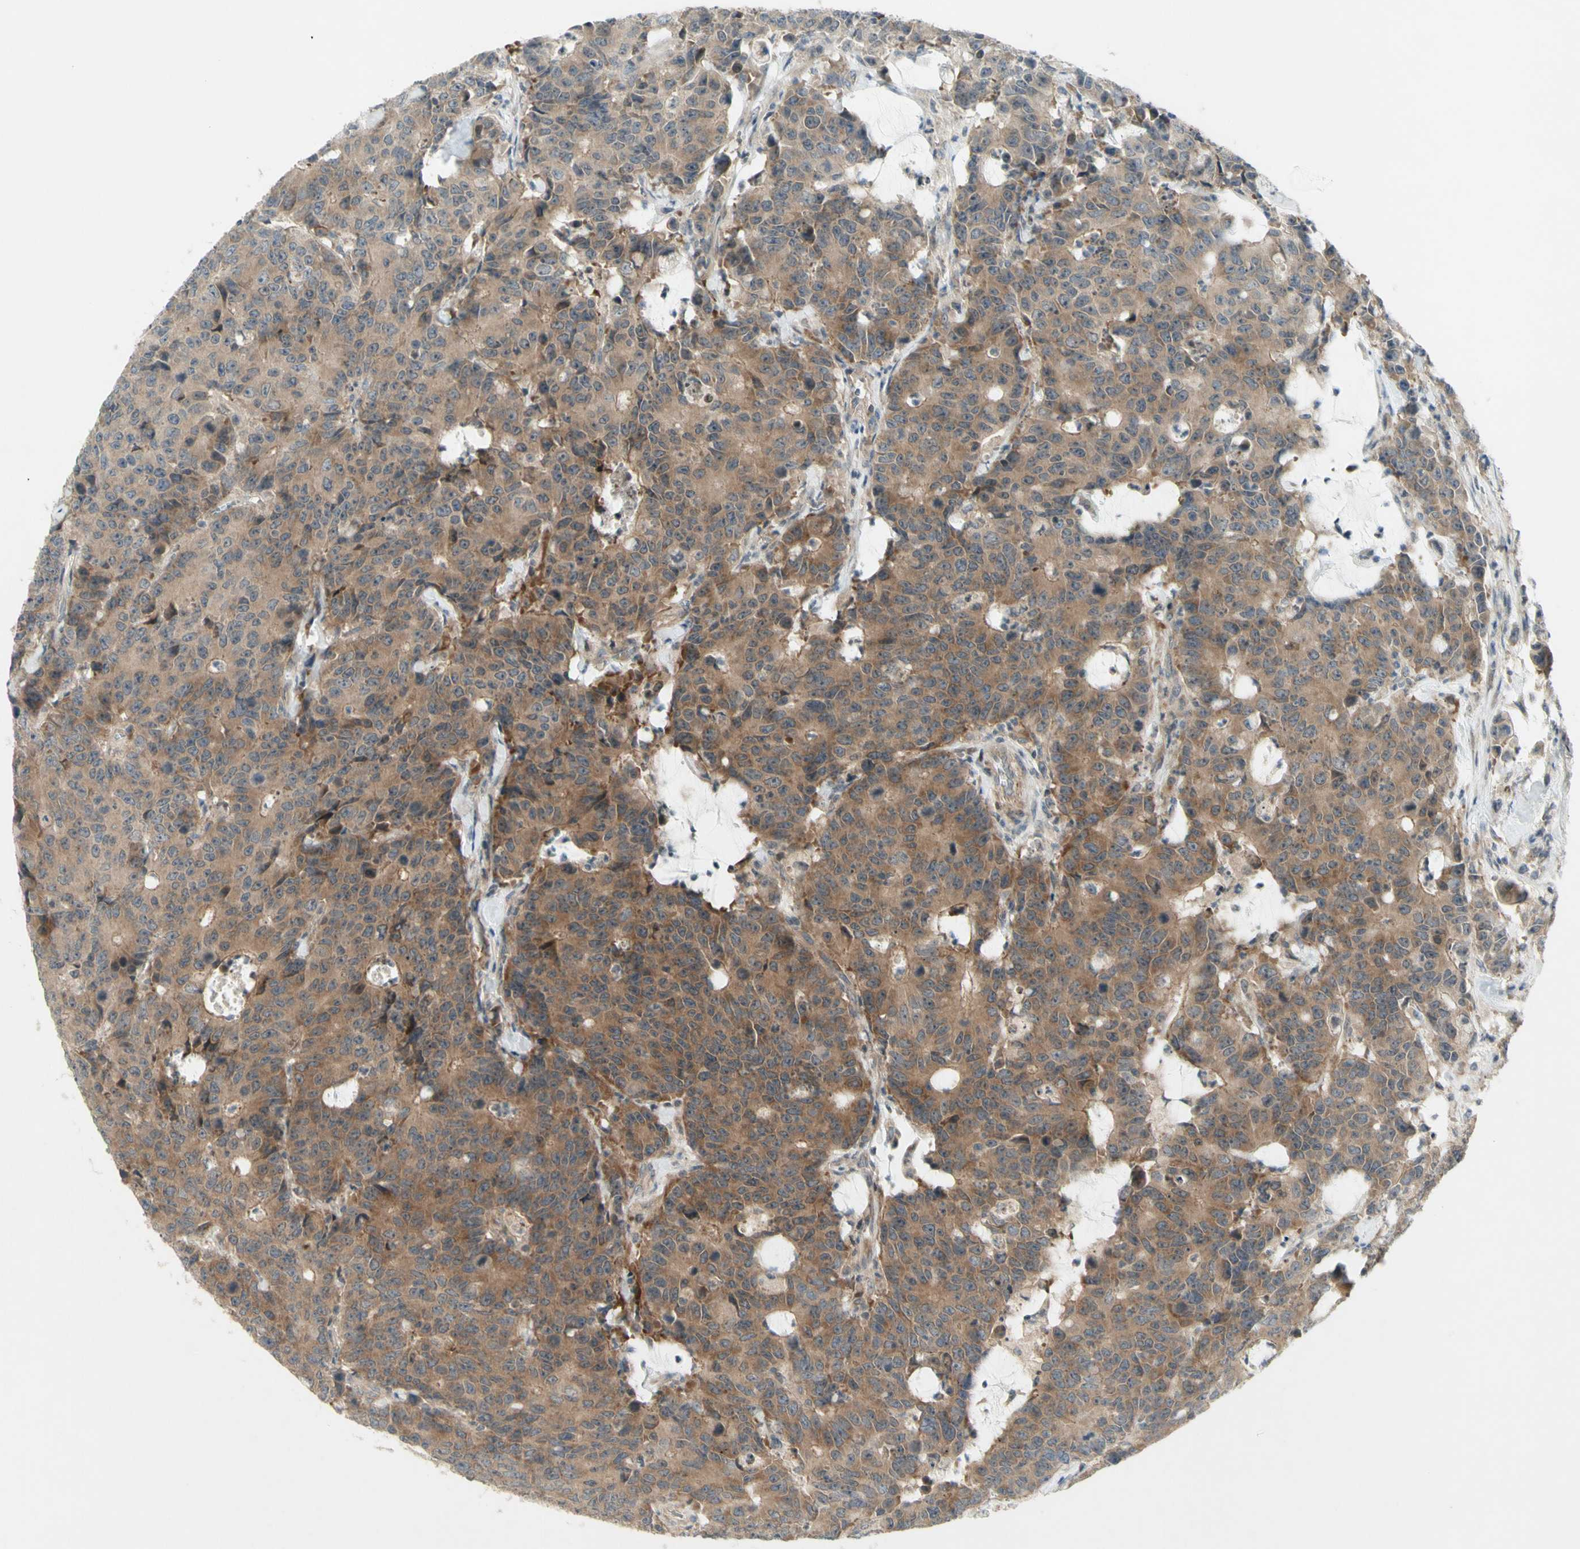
{"staining": {"intensity": "moderate", "quantity": "25%-75%", "location": "cytoplasmic/membranous"}, "tissue": "colorectal cancer", "cell_type": "Tumor cells", "image_type": "cancer", "snomed": [{"axis": "morphology", "description": "Adenocarcinoma, NOS"}, {"axis": "topography", "description": "Colon"}], "caption": "Immunohistochemistry of human colorectal adenocarcinoma exhibits medium levels of moderate cytoplasmic/membranous staining in approximately 25%-75% of tumor cells.", "gene": "ETF1", "patient": {"sex": "female", "age": 86}}